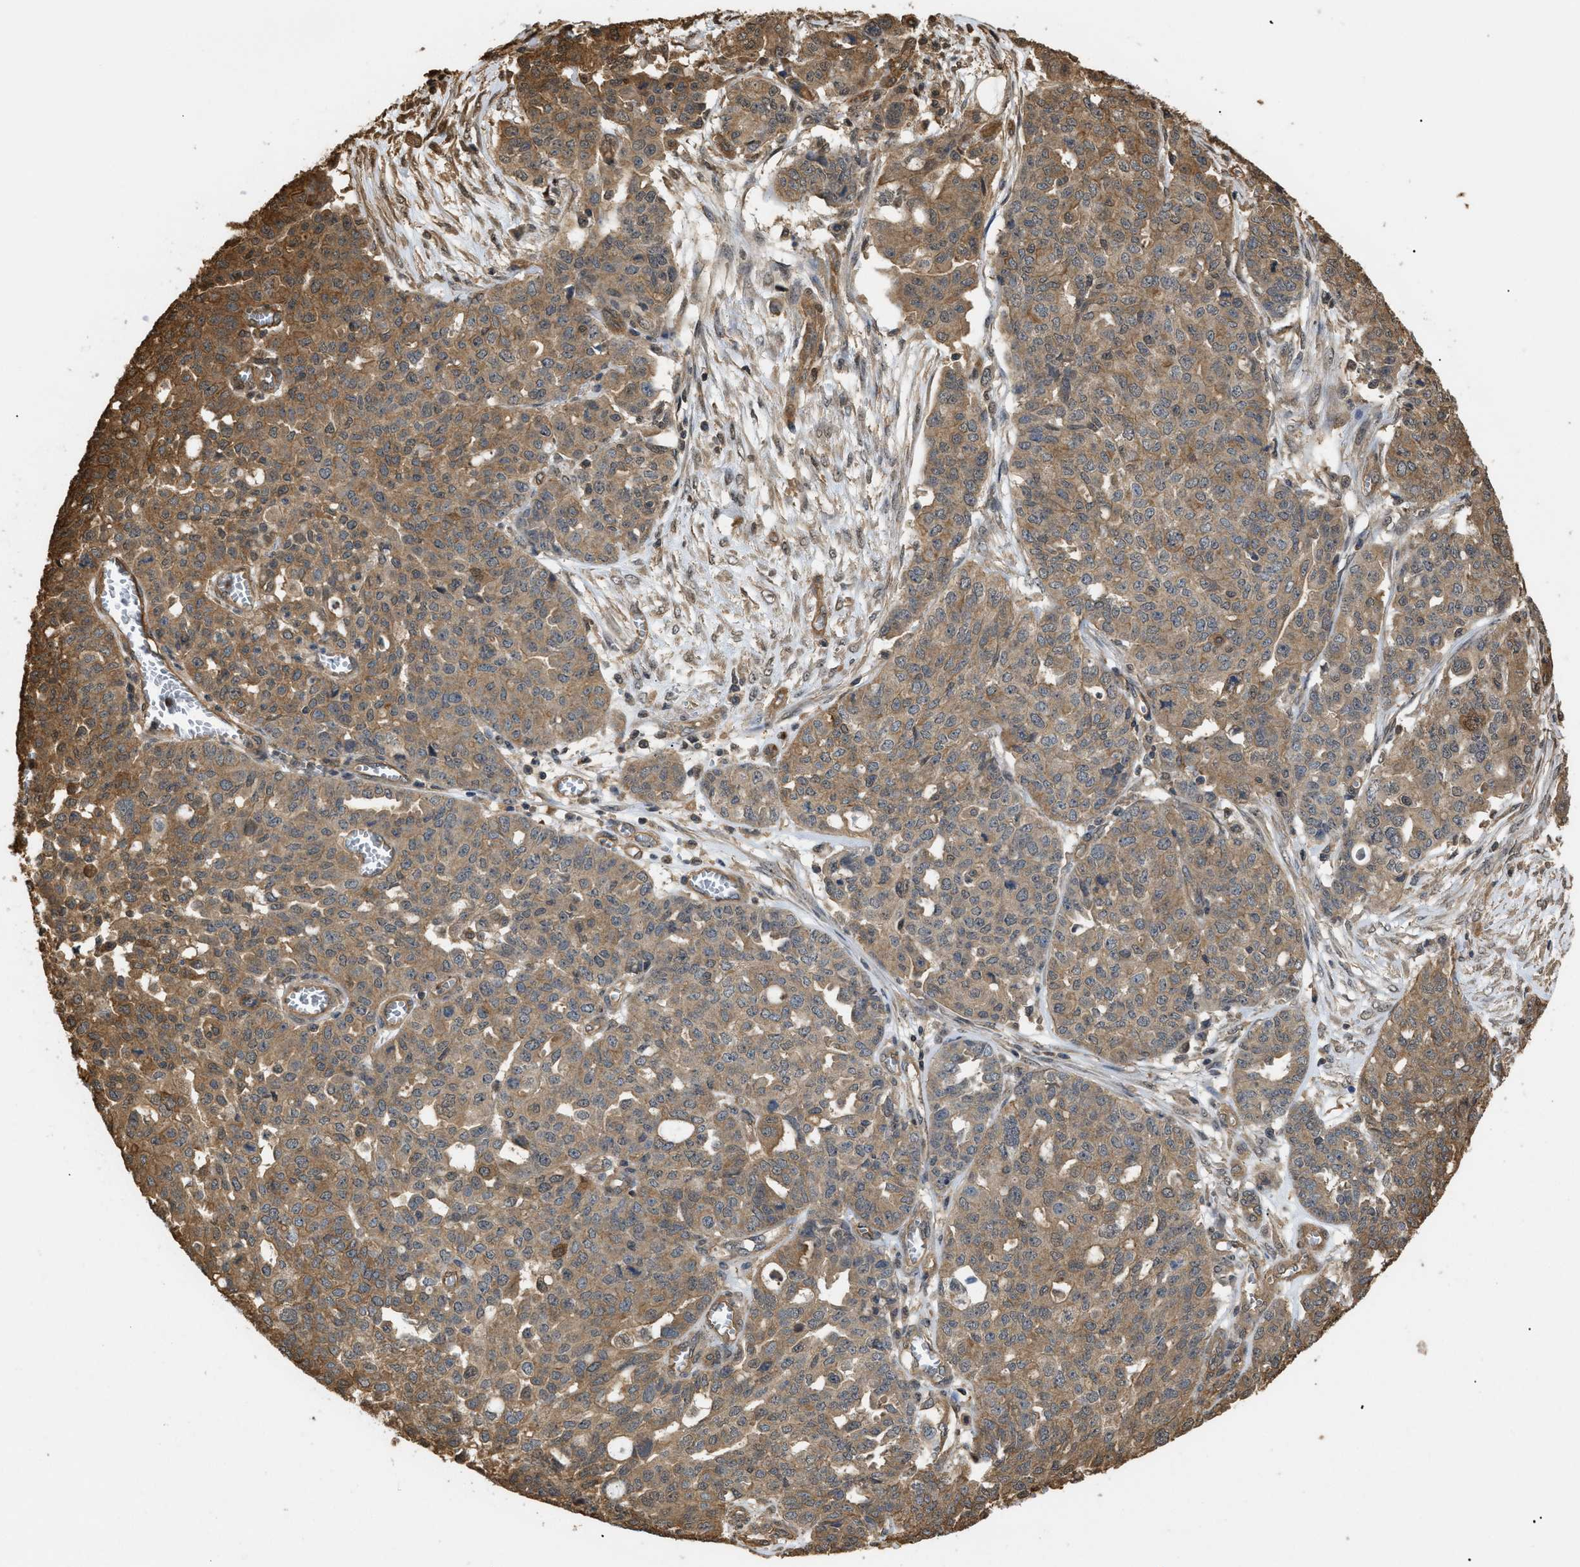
{"staining": {"intensity": "moderate", "quantity": ">75%", "location": "cytoplasmic/membranous"}, "tissue": "ovarian cancer", "cell_type": "Tumor cells", "image_type": "cancer", "snomed": [{"axis": "morphology", "description": "Cystadenocarcinoma, serous, NOS"}, {"axis": "topography", "description": "Ovary"}], "caption": "This image exhibits immunohistochemistry staining of ovarian cancer, with medium moderate cytoplasmic/membranous expression in about >75% of tumor cells.", "gene": "CALM1", "patient": {"sex": "female", "age": 56}}